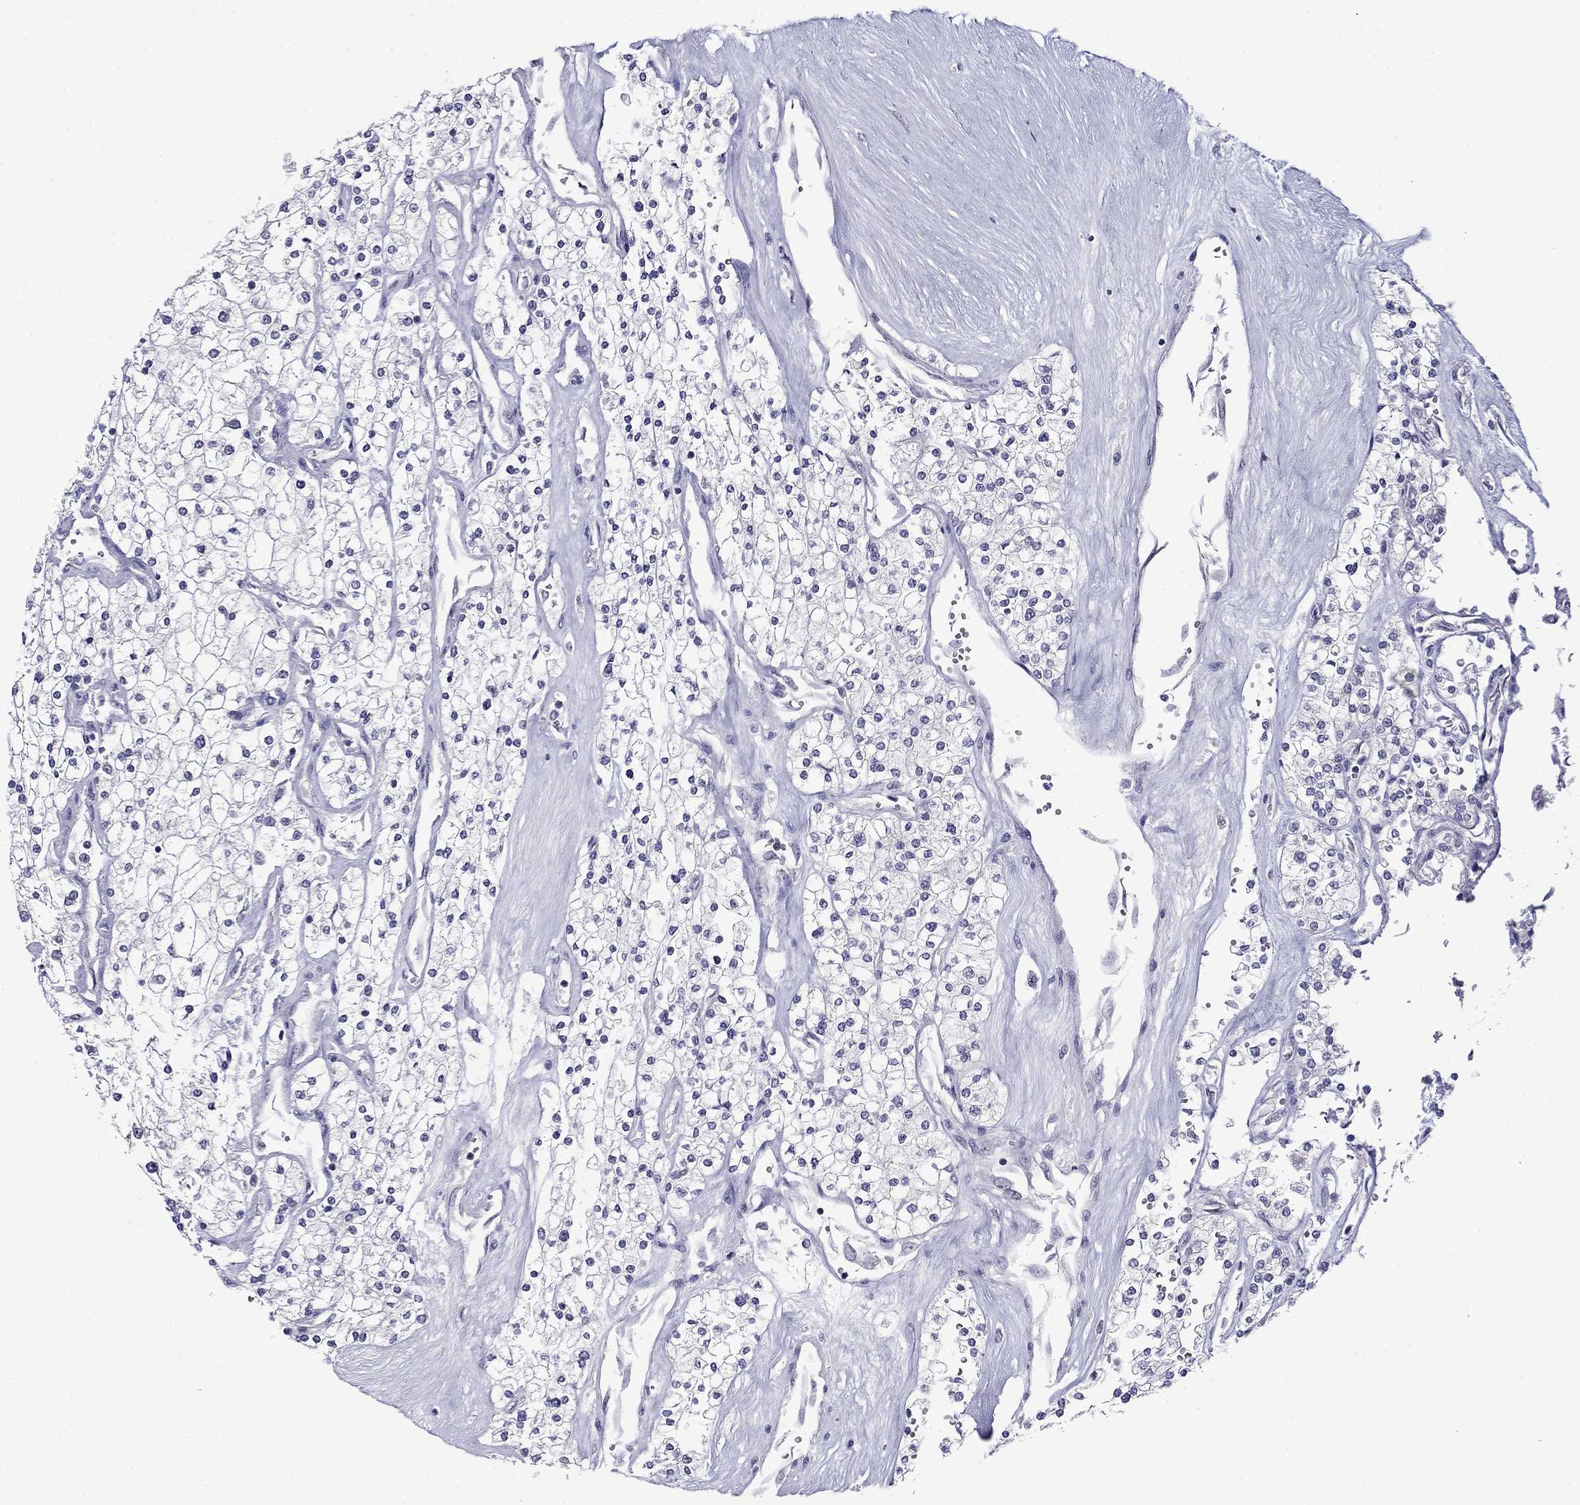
{"staining": {"intensity": "negative", "quantity": "none", "location": "none"}, "tissue": "renal cancer", "cell_type": "Tumor cells", "image_type": "cancer", "snomed": [{"axis": "morphology", "description": "Adenocarcinoma, NOS"}, {"axis": "topography", "description": "Kidney"}], "caption": "Tumor cells show no significant protein positivity in renal cancer (adenocarcinoma).", "gene": "PRR18", "patient": {"sex": "male", "age": 80}}